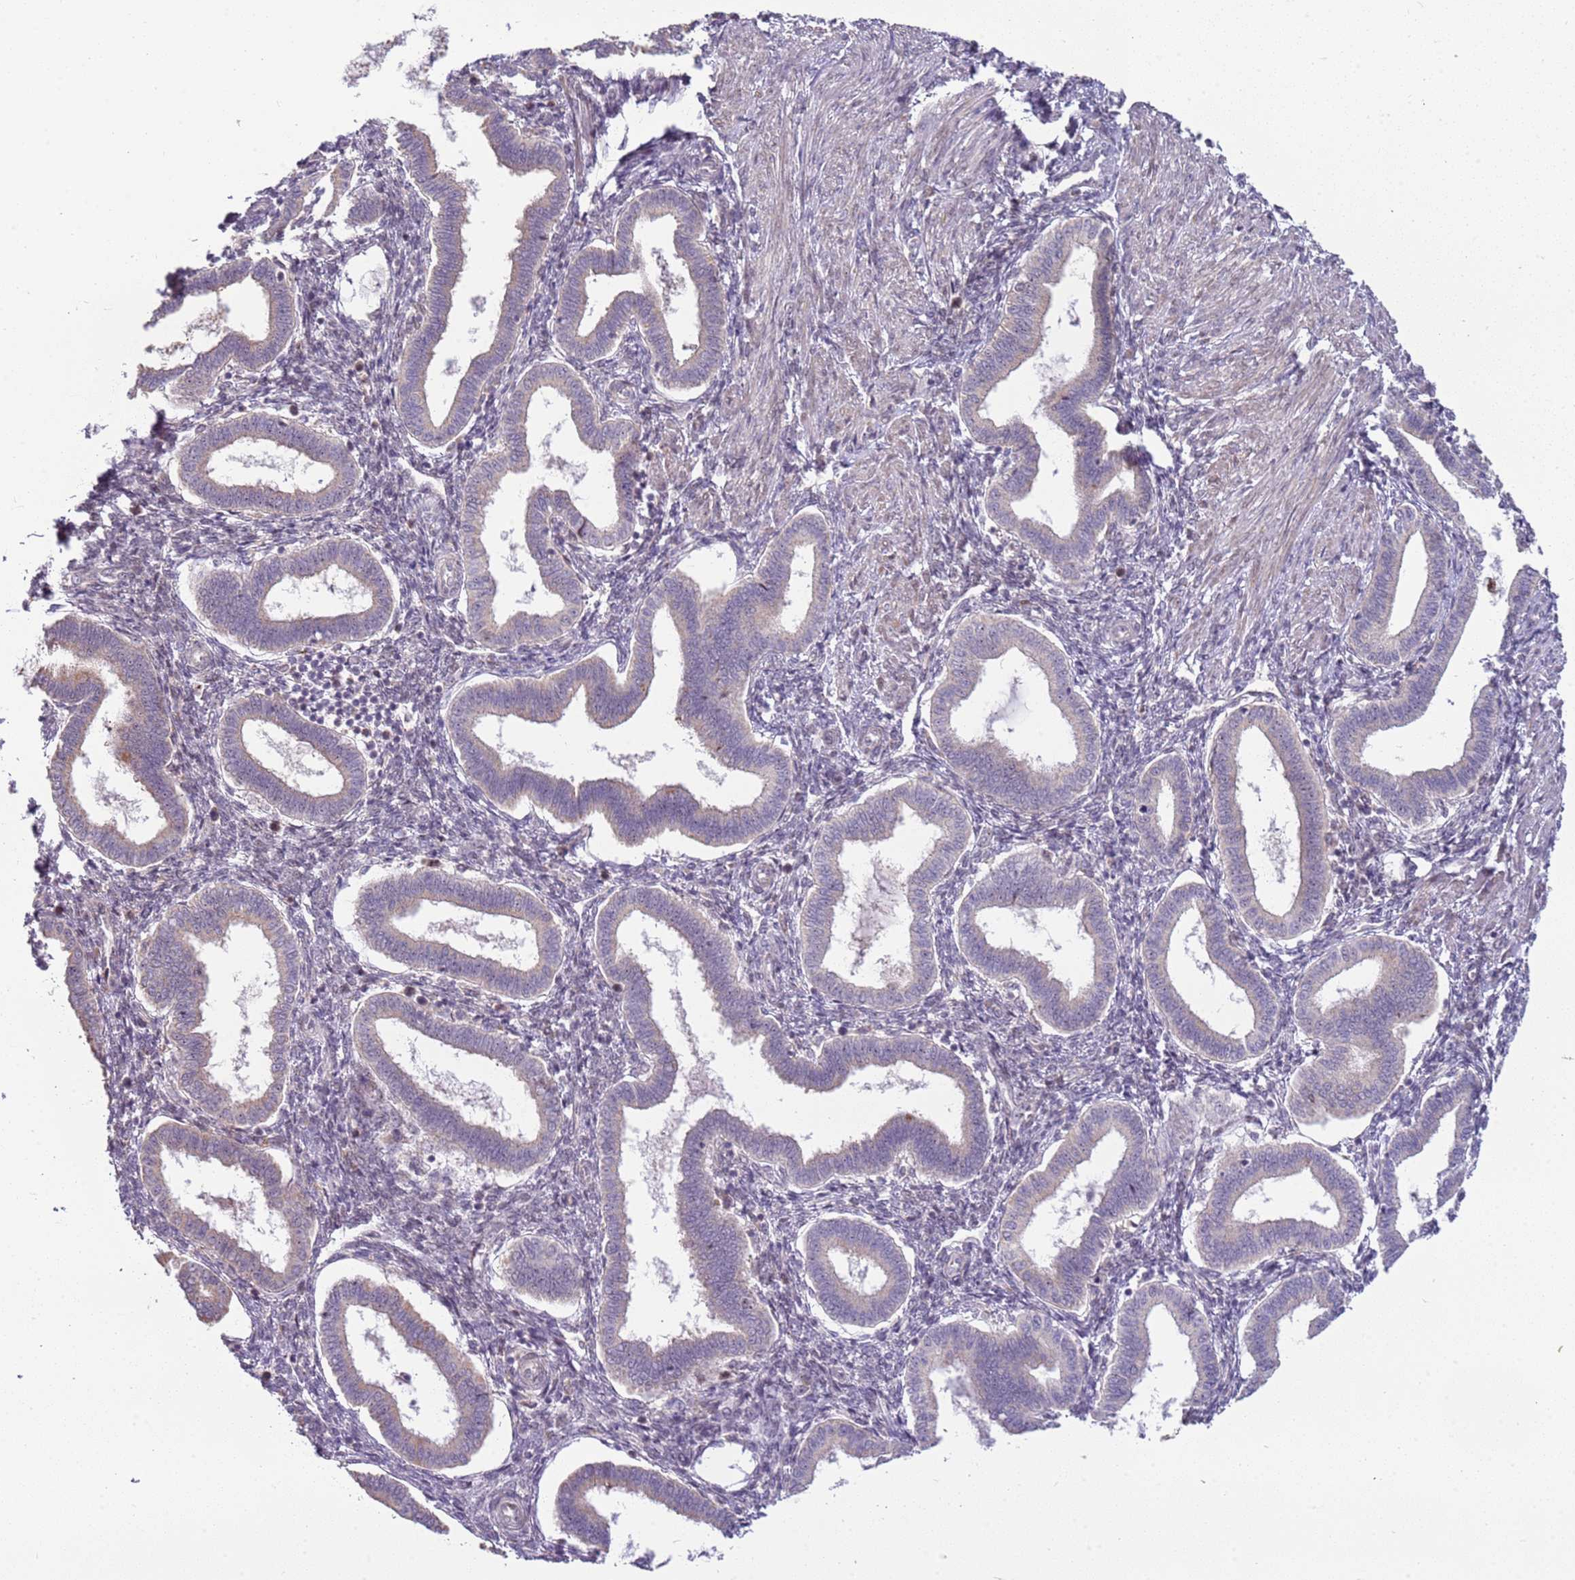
{"staining": {"intensity": "weak", "quantity": "25%-75%", "location": "nuclear"}, "tissue": "endometrium", "cell_type": "Cells in endometrial stroma", "image_type": "normal", "snomed": [{"axis": "morphology", "description": "Normal tissue, NOS"}, {"axis": "topography", "description": "Endometrium"}], "caption": "About 25%-75% of cells in endometrial stroma in benign endometrium demonstrate weak nuclear protein staining as visualized by brown immunohistochemical staining.", "gene": "UCMA", "patient": {"sex": "female", "age": 24}}